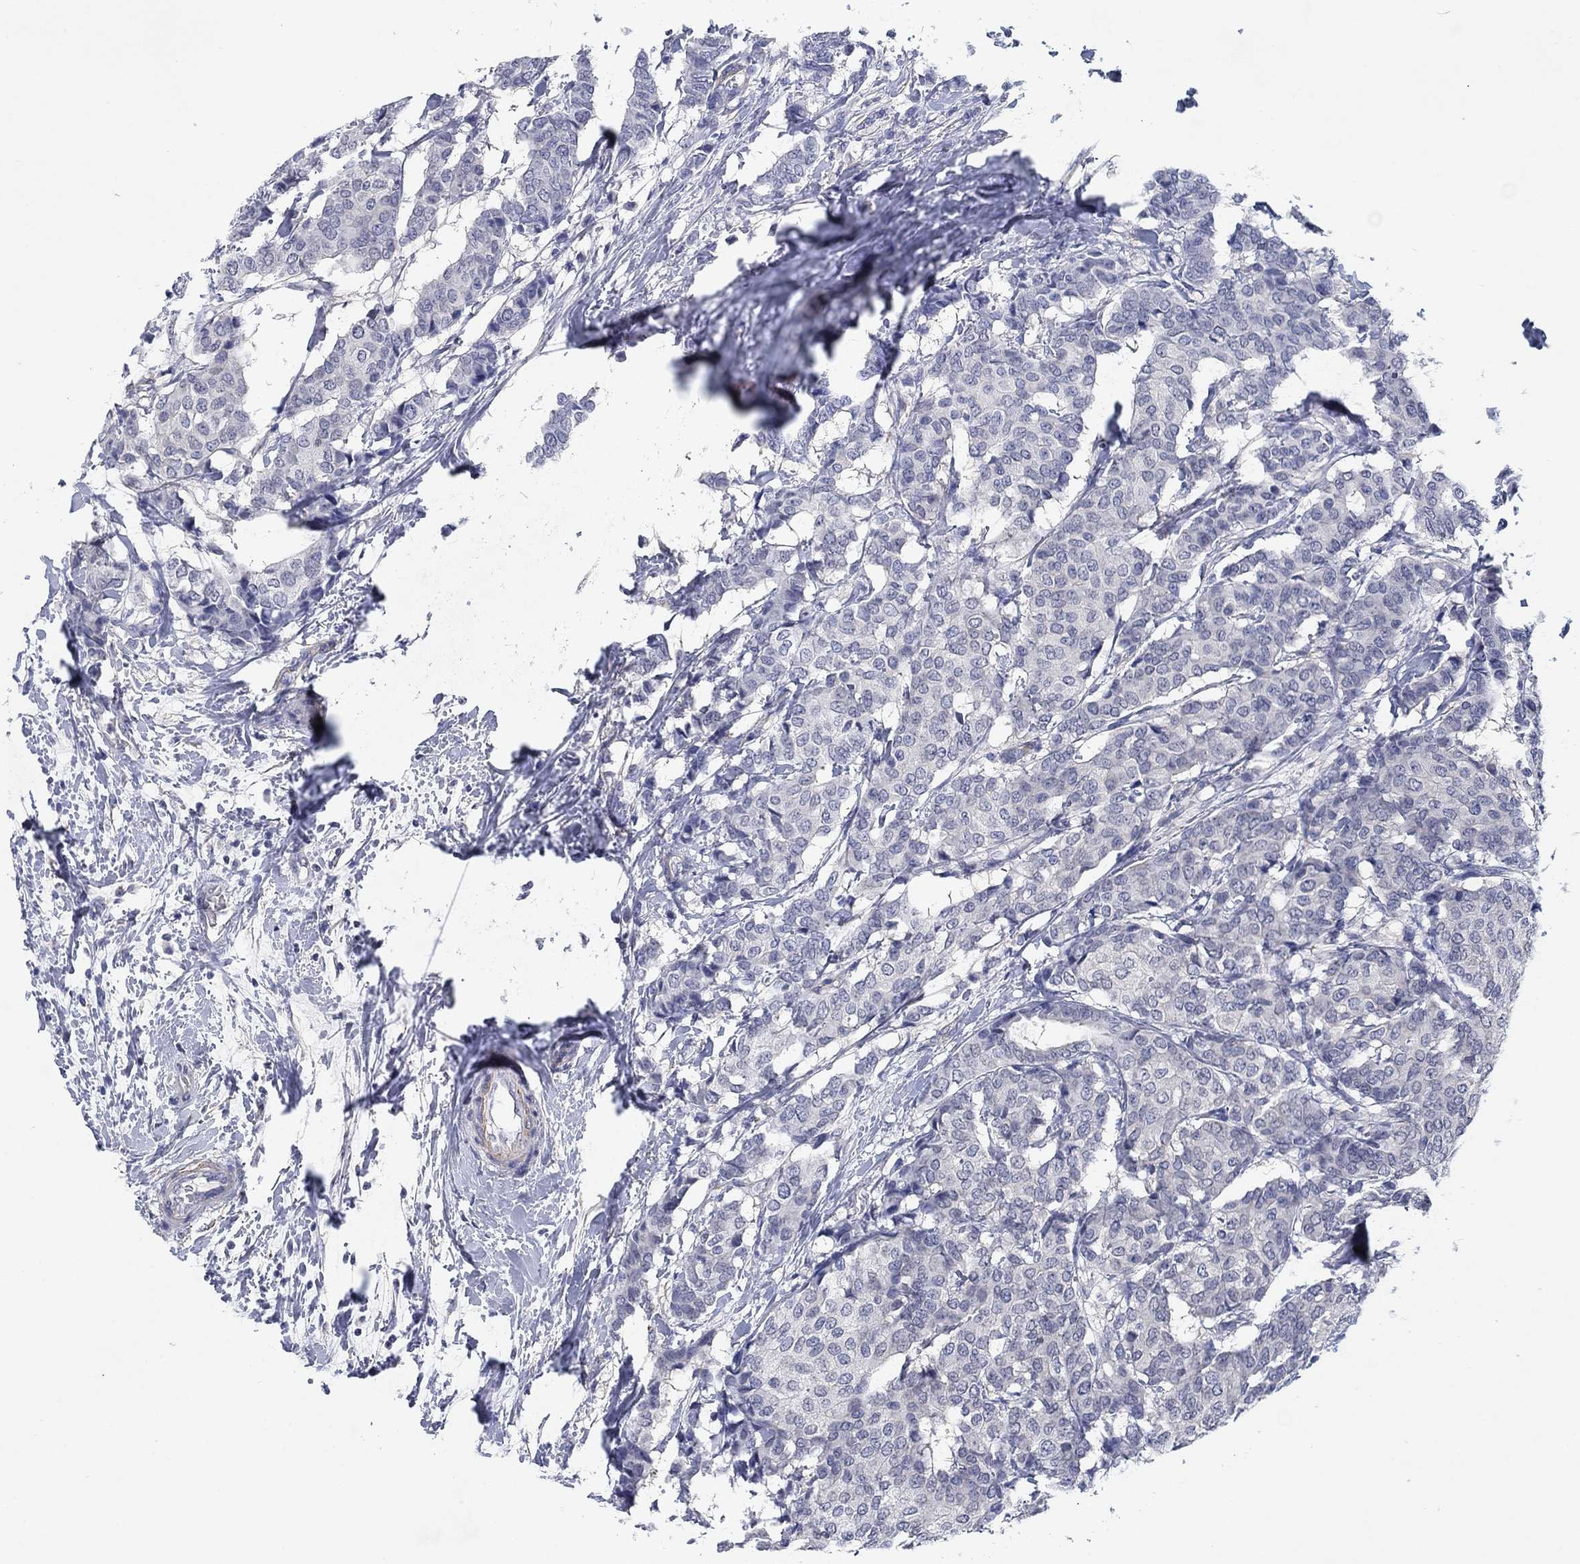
{"staining": {"intensity": "negative", "quantity": "none", "location": "none"}, "tissue": "breast cancer", "cell_type": "Tumor cells", "image_type": "cancer", "snomed": [{"axis": "morphology", "description": "Duct carcinoma"}, {"axis": "topography", "description": "Breast"}], "caption": "Breast infiltrating ductal carcinoma stained for a protein using IHC displays no positivity tumor cells.", "gene": "OTUB2", "patient": {"sex": "female", "age": 75}}